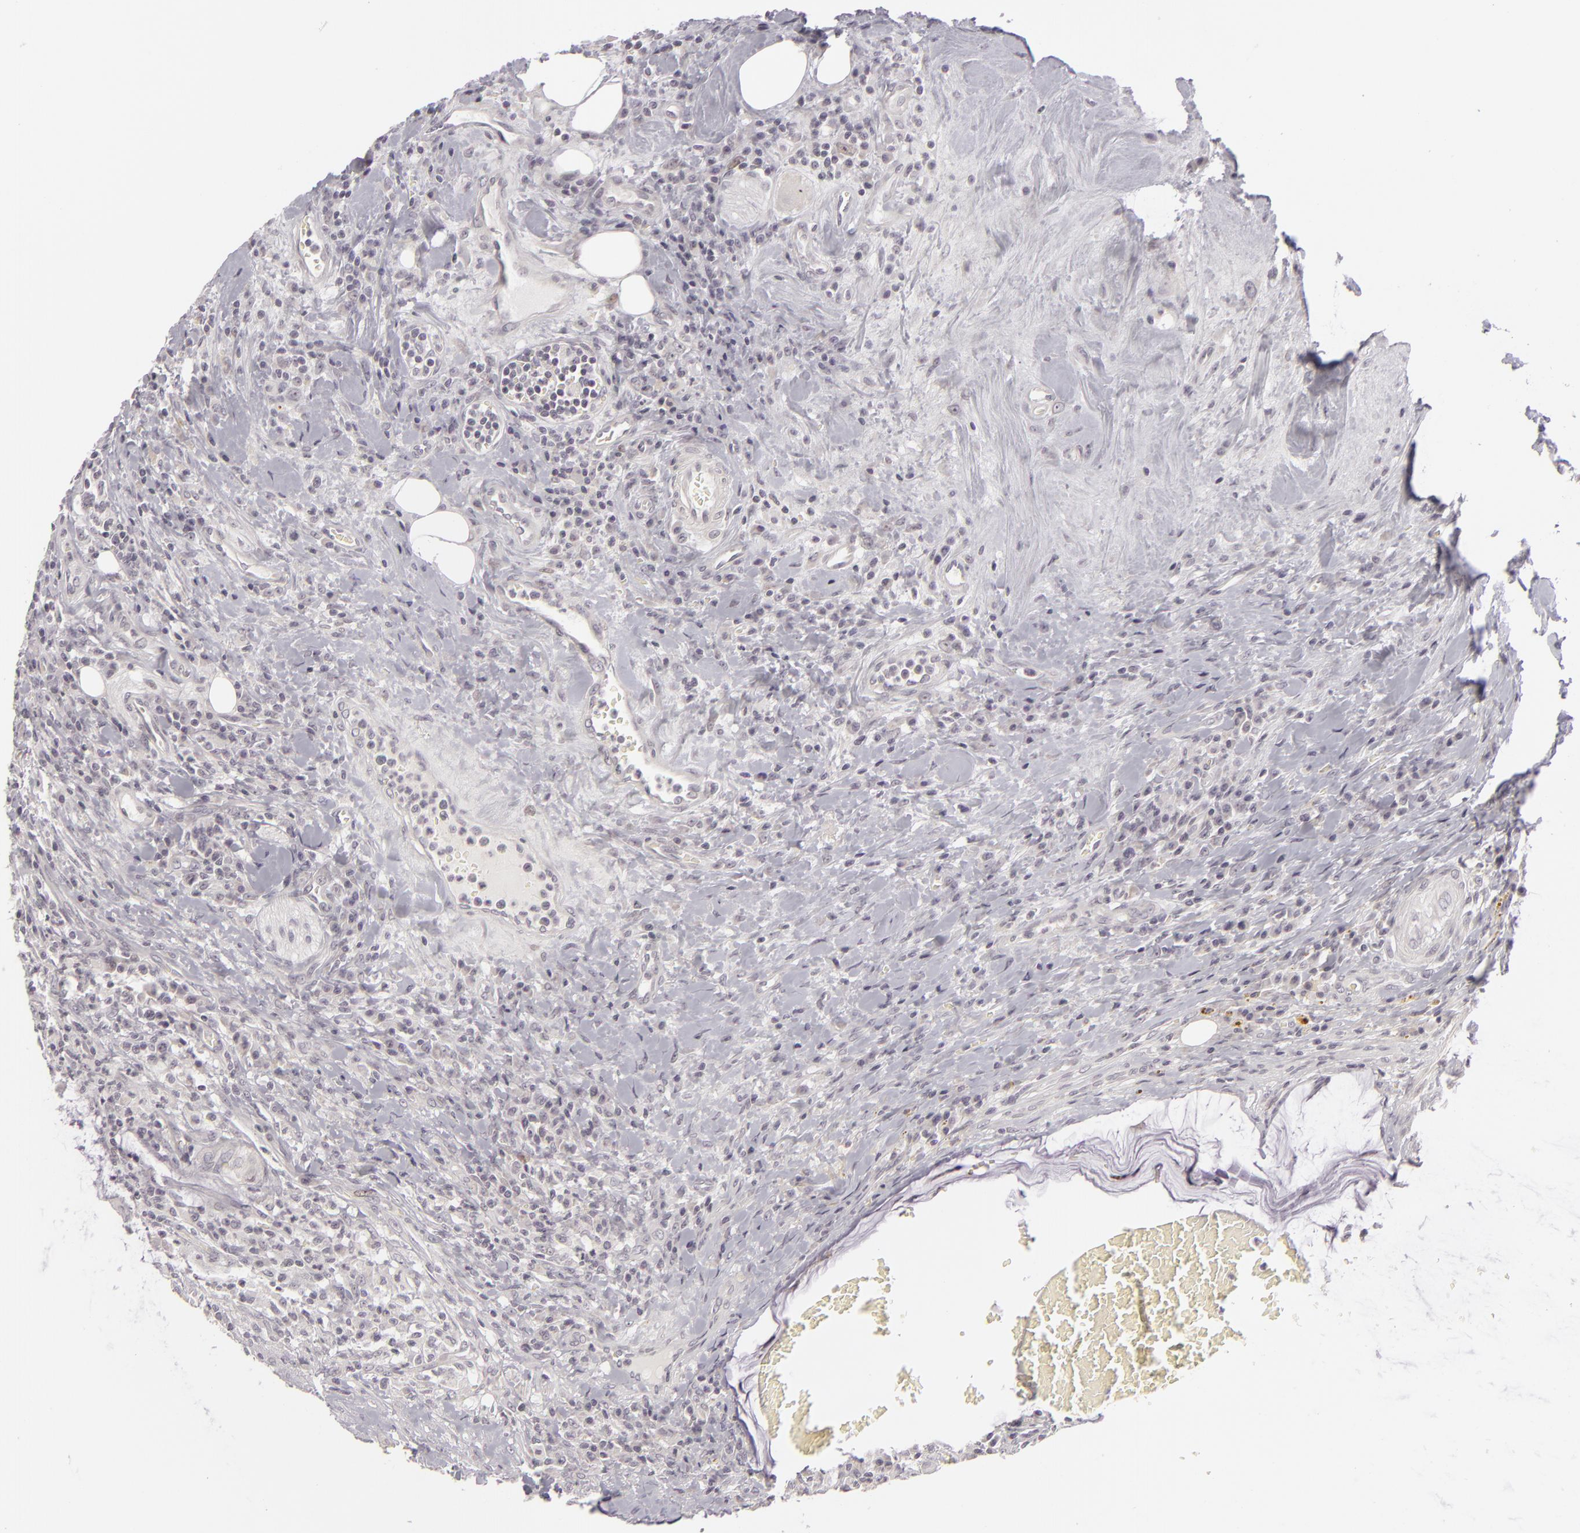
{"staining": {"intensity": "negative", "quantity": "none", "location": "none"}, "tissue": "colorectal cancer", "cell_type": "Tumor cells", "image_type": "cancer", "snomed": [{"axis": "morphology", "description": "Adenocarcinoma, NOS"}, {"axis": "topography", "description": "Colon"}], "caption": "This is a histopathology image of immunohistochemistry (IHC) staining of colorectal cancer (adenocarcinoma), which shows no staining in tumor cells.", "gene": "SIX1", "patient": {"sex": "male", "age": 54}}